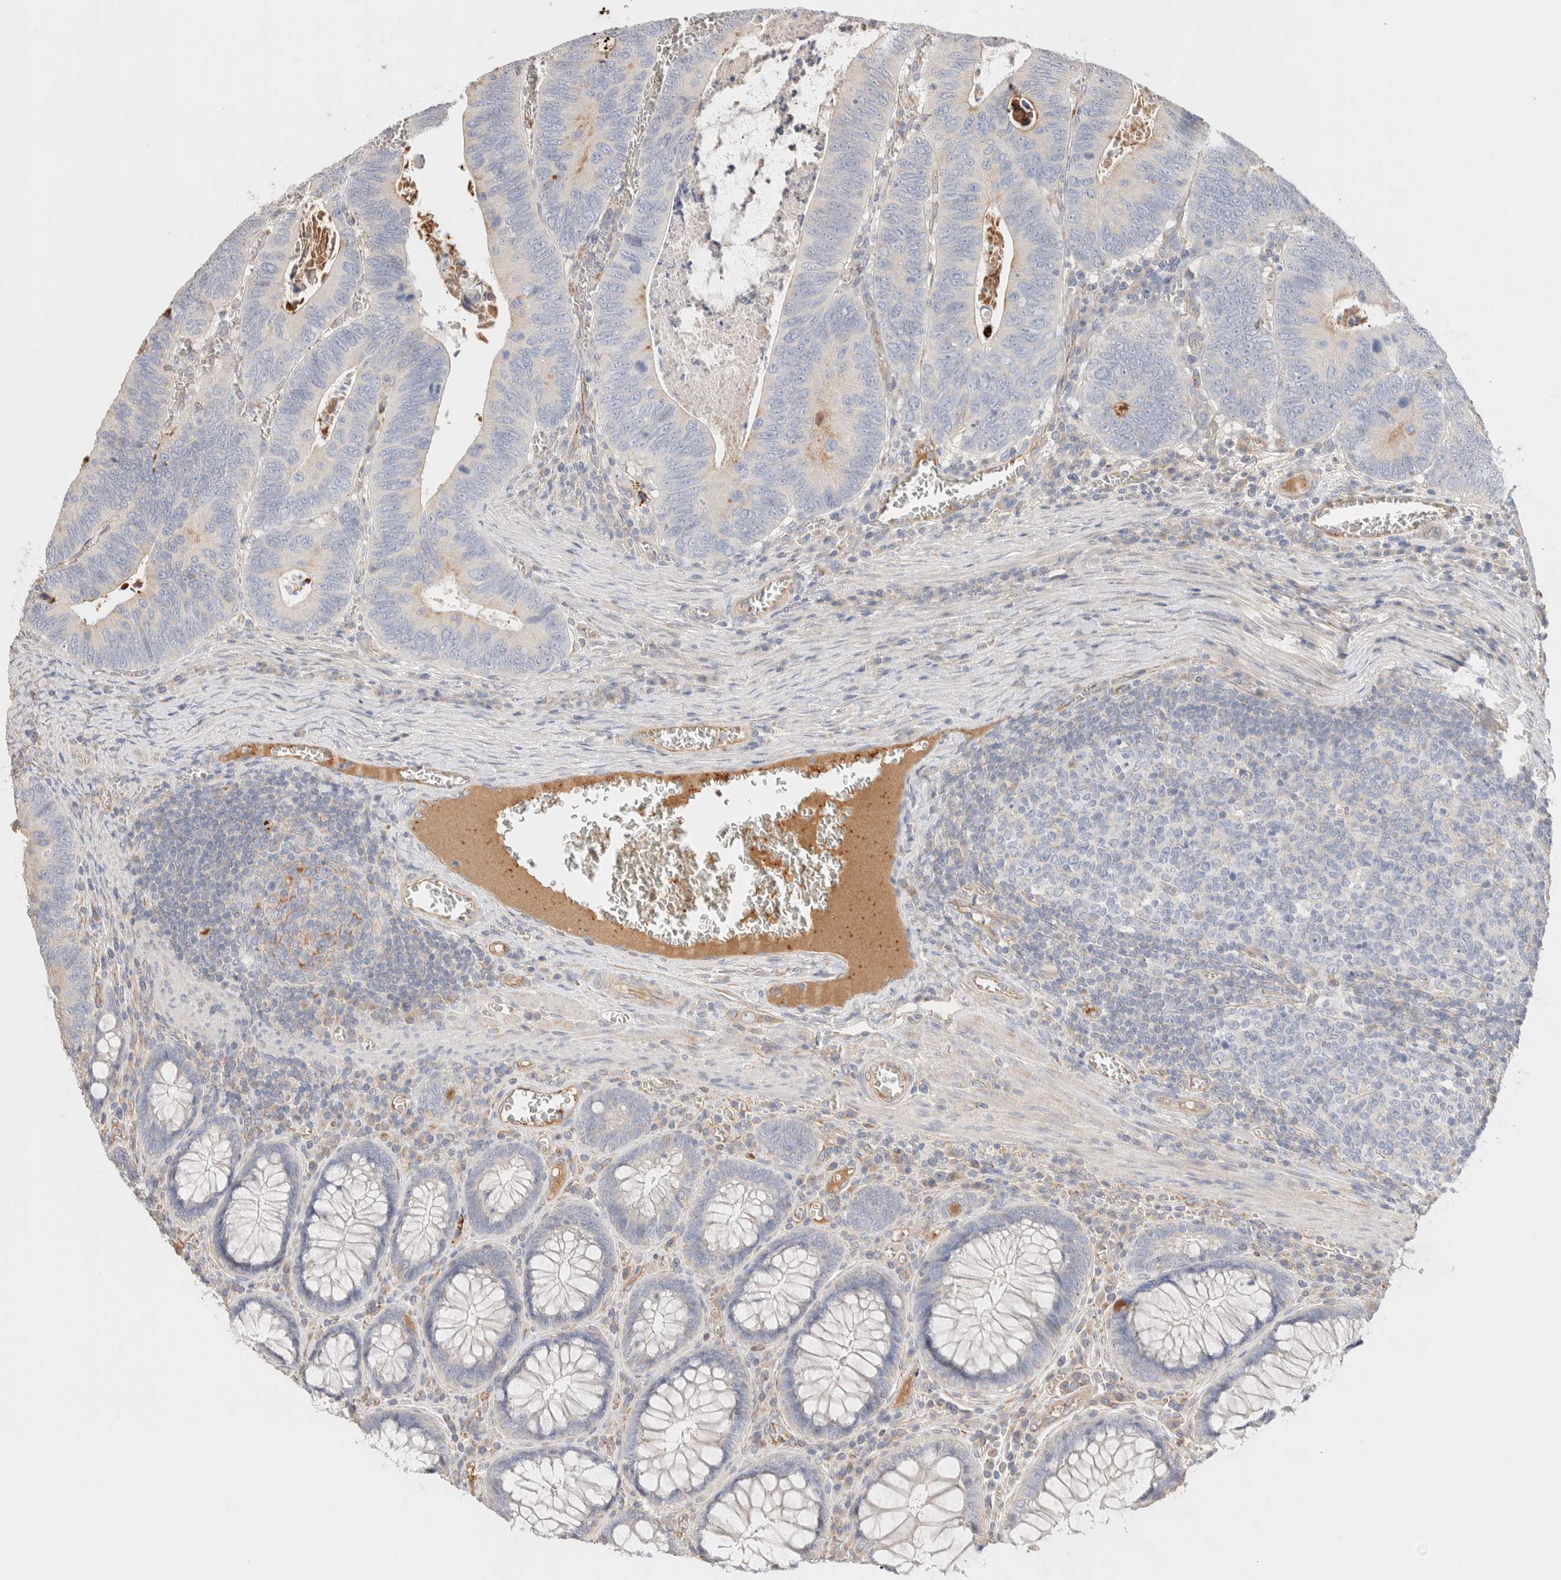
{"staining": {"intensity": "negative", "quantity": "none", "location": "none"}, "tissue": "colorectal cancer", "cell_type": "Tumor cells", "image_type": "cancer", "snomed": [{"axis": "morphology", "description": "Inflammation, NOS"}, {"axis": "morphology", "description": "Adenocarcinoma, NOS"}, {"axis": "topography", "description": "Colon"}], "caption": "An image of human colorectal cancer (adenocarcinoma) is negative for staining in tumor cells.", "gene": "PROS1", "patient": {"sex": "male", "age": 72}}